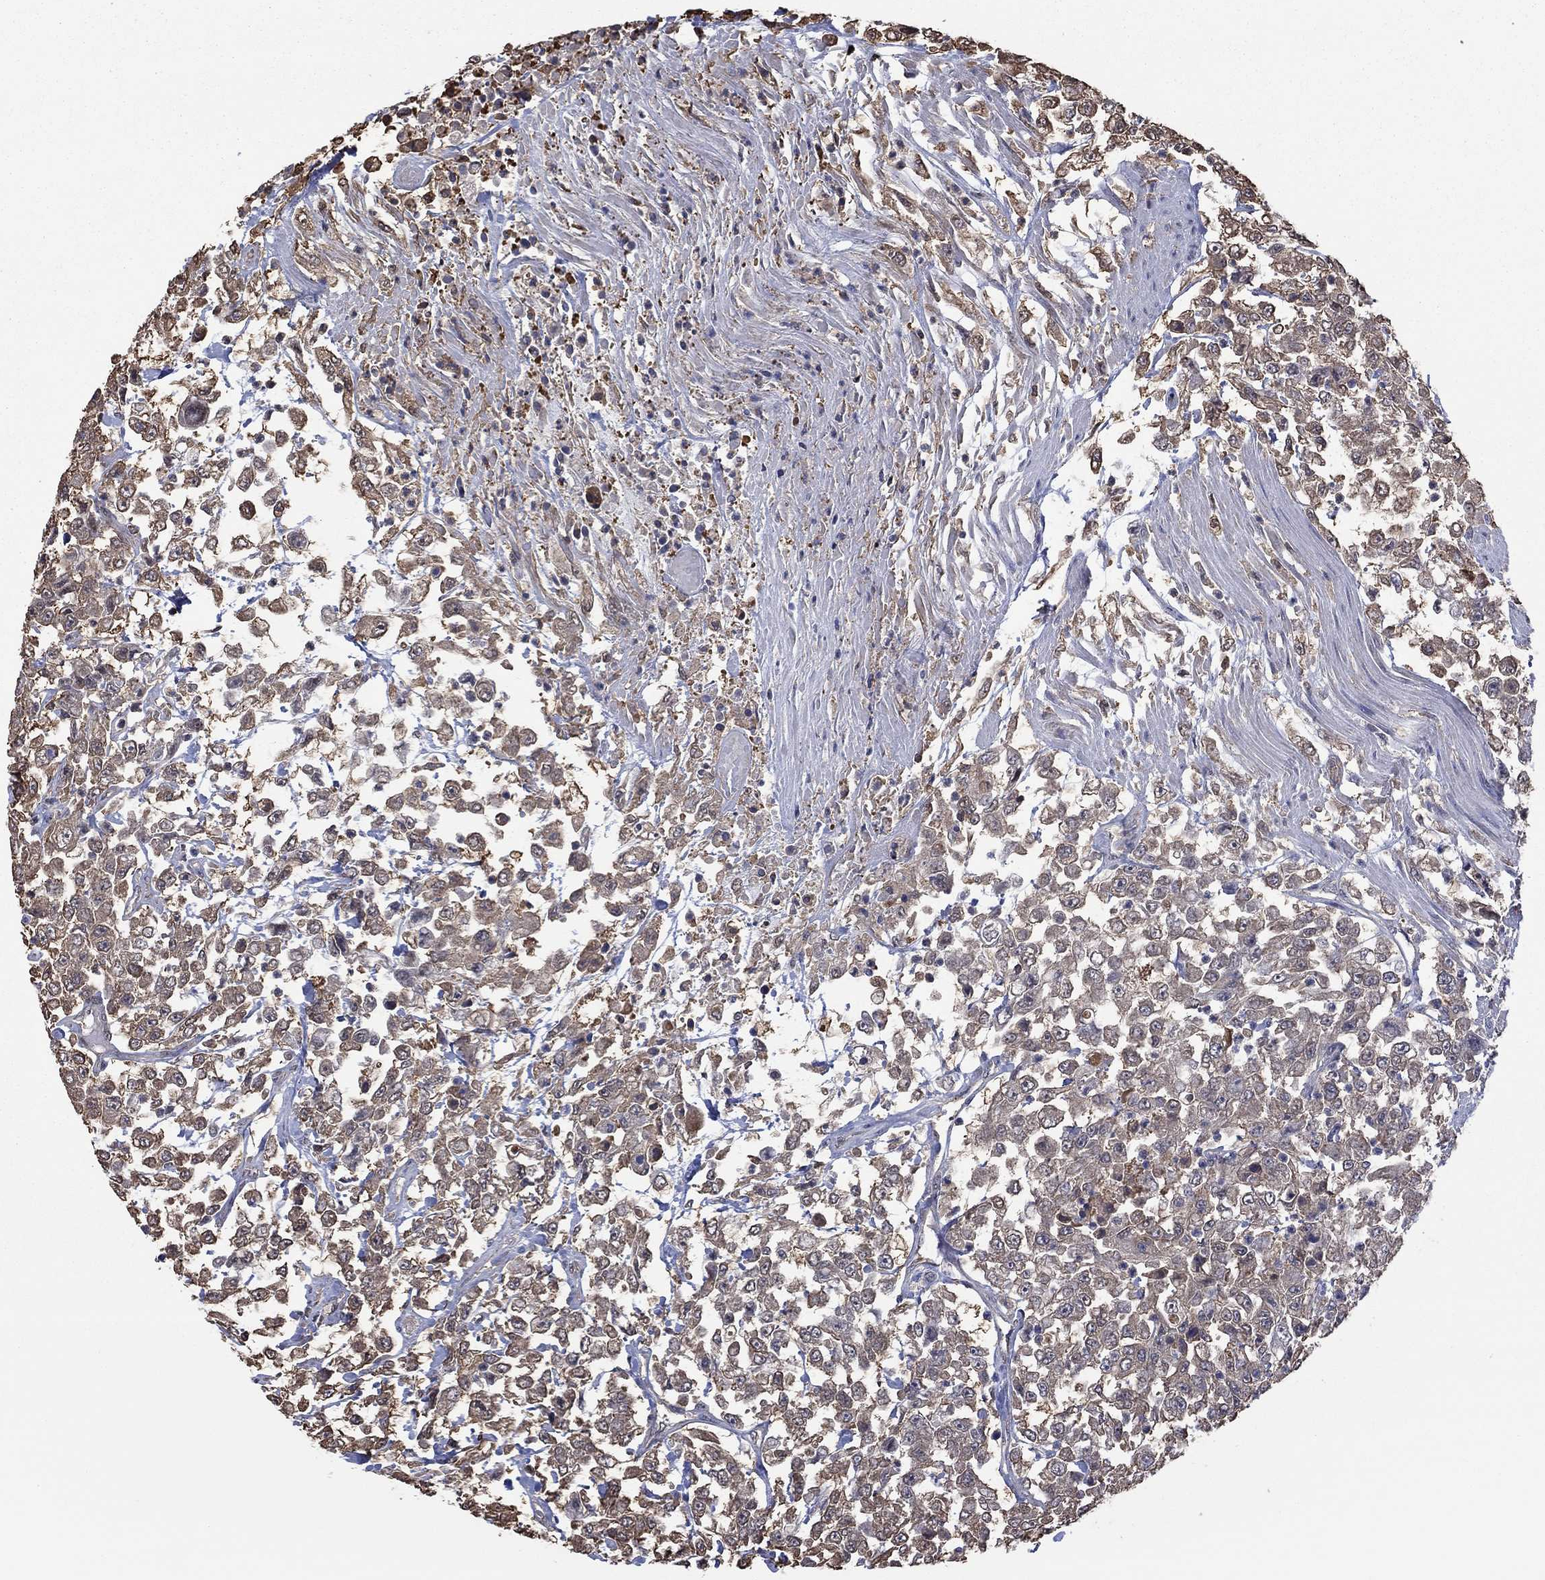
{"staining": {"intensity": "weak", "quantity": ">75%", "location": "cytoplasmic/membranous"}, "tissue": "urothelial cancer", "cell_type": "Tumor cells", "image_type": "cancer", "snomed": [{"axis": "morphology", "description": "Urothelial carcinoma, High grade"}, {"axis": "topography", "description": "Urinary bladder"}], "caption": "Human urothelial cancer stained with a protein marker shows weak staining in tumor cells.", "gene": "RNF114", "patient": {"sex": "male", "age": 46}}